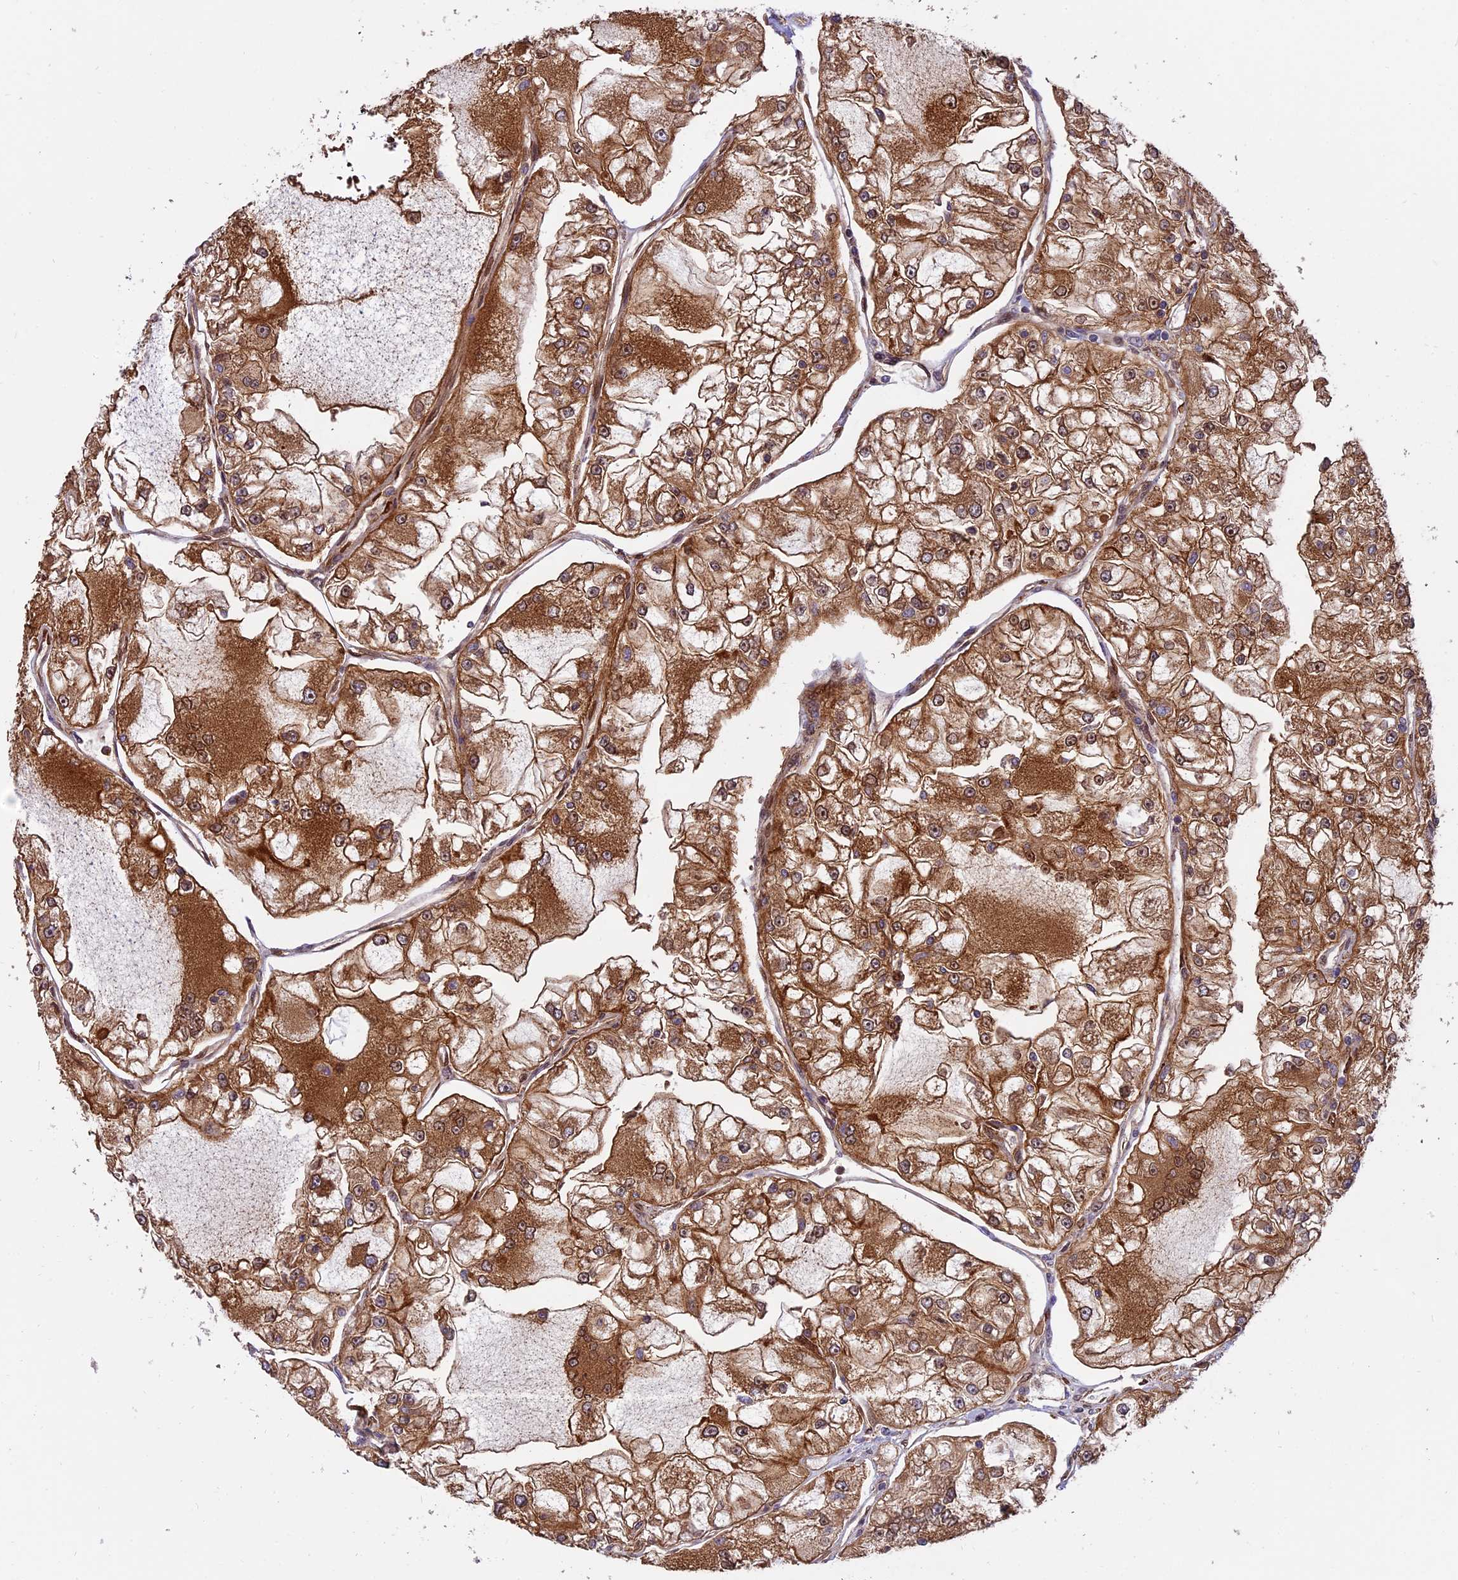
{"staining": {"intensity": "strong", "quantity": ">75%", "location": "cytoplasmic/membranous,nuclear"}, "tissue": "renal cancer", "cell_type": "Tumor cells", "image_type": "cancer", "snomed": [{"axis": "morphology", "description": "Adenocarcinoma, NOS"}, {"axis": "topography", "description": "Kidney"}], "caption": "Renal cancer (adenocarcinoma) stained with immunohistochemistry (IHC) displays strong cytoplasmic/membranous and nuclear positivity in approximately >75% of tumor cells. The protein is stained brown, and the nuclei are stained in blue (DAB (3,3'-diaminobenzidine) IHC with brightfield microscopy, high magnification).", "gene": "CHMP2A", "patient": {"sex": "female", "age": 72}}